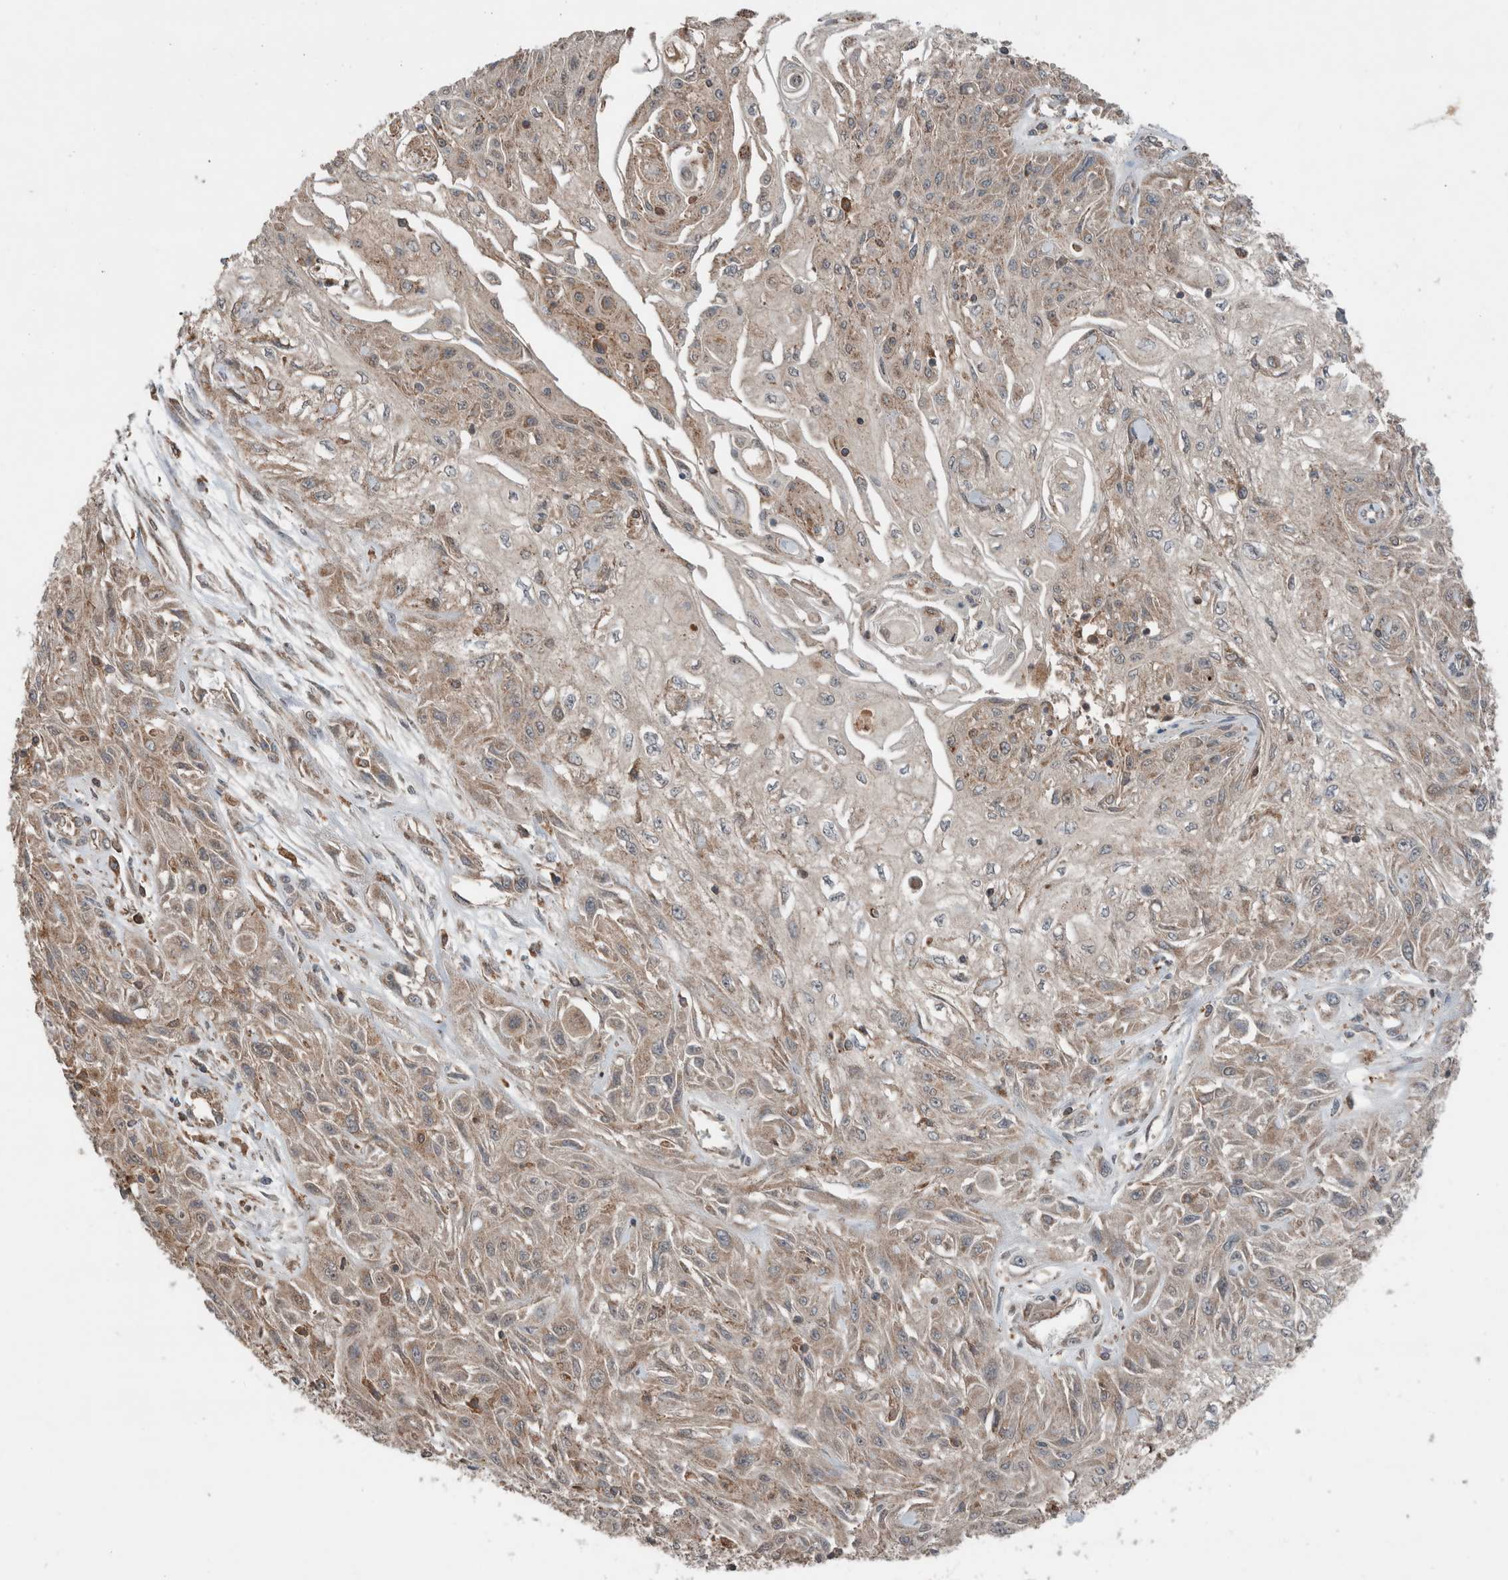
{"staining": {"intensity": "weak", "quantity": "25%-75%", "location": "cytoplasmic/membranous"}, "tissue": "skin cancer", "cell_type": "Tumor cells", "image_type": "cancer", "snomed": [{"axis": "morphology", "description": "Squamous cell carcinoma, NOS"}, {"axis": "morphology", "description": "Squamous cell carcinoma, metastatic, NOS"}, {"axis": "topography", "description": "Skin"}, {"axis": "topography", "description": "Lymph node"}], "caption": "A high-resolution micrograph shows IHC staining of skin squamous cell carcinoma, which demonstrates weak cytoplasmic/membranous expression in approximately 25%-75% of tumor cells.", "gene": "KLK14", "patient": {"sex": "male", "age": 75}}